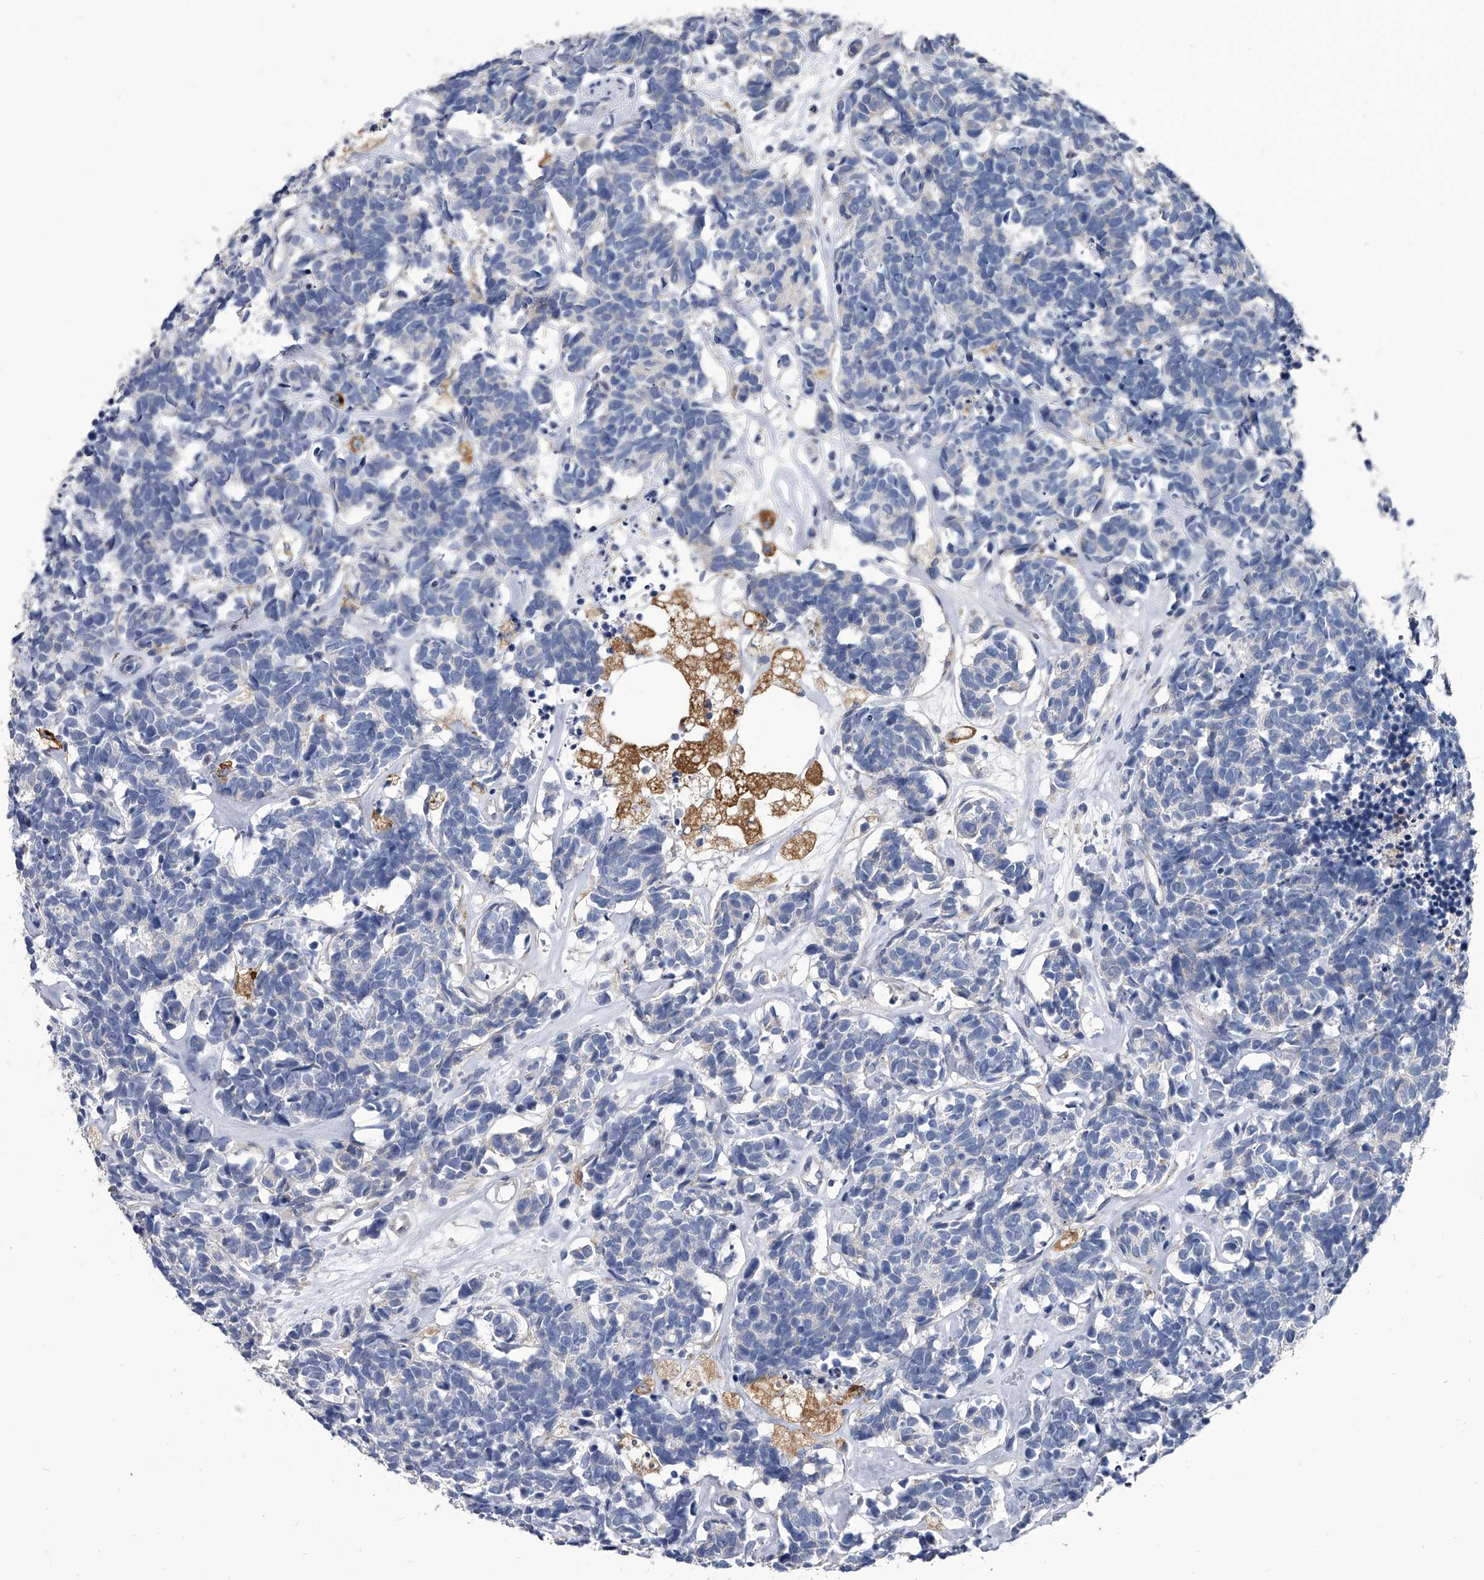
{"staining": {"intensity": "negative", "quantity": "none", "location": "none"}, "tissue": "carcinoid", "cell_type": "Tumor cells", "image_type": "cancer", "snomed": [{"axis": "morphology", "description": "Carcinoma, NOS"}, {"axis": "morphology", "description": "Carcinoid, malignant, NOS"}, {"axis": "topography", "description": "Urinary bladder"}], "caption": "Immunohistochemistry micrograph of neoplastic tissue: carcinoid stained with DAB shows no significant protein expression in tumor cells.", "gene": "SPP1", "patient": {"sex": "male", "age": 57}}